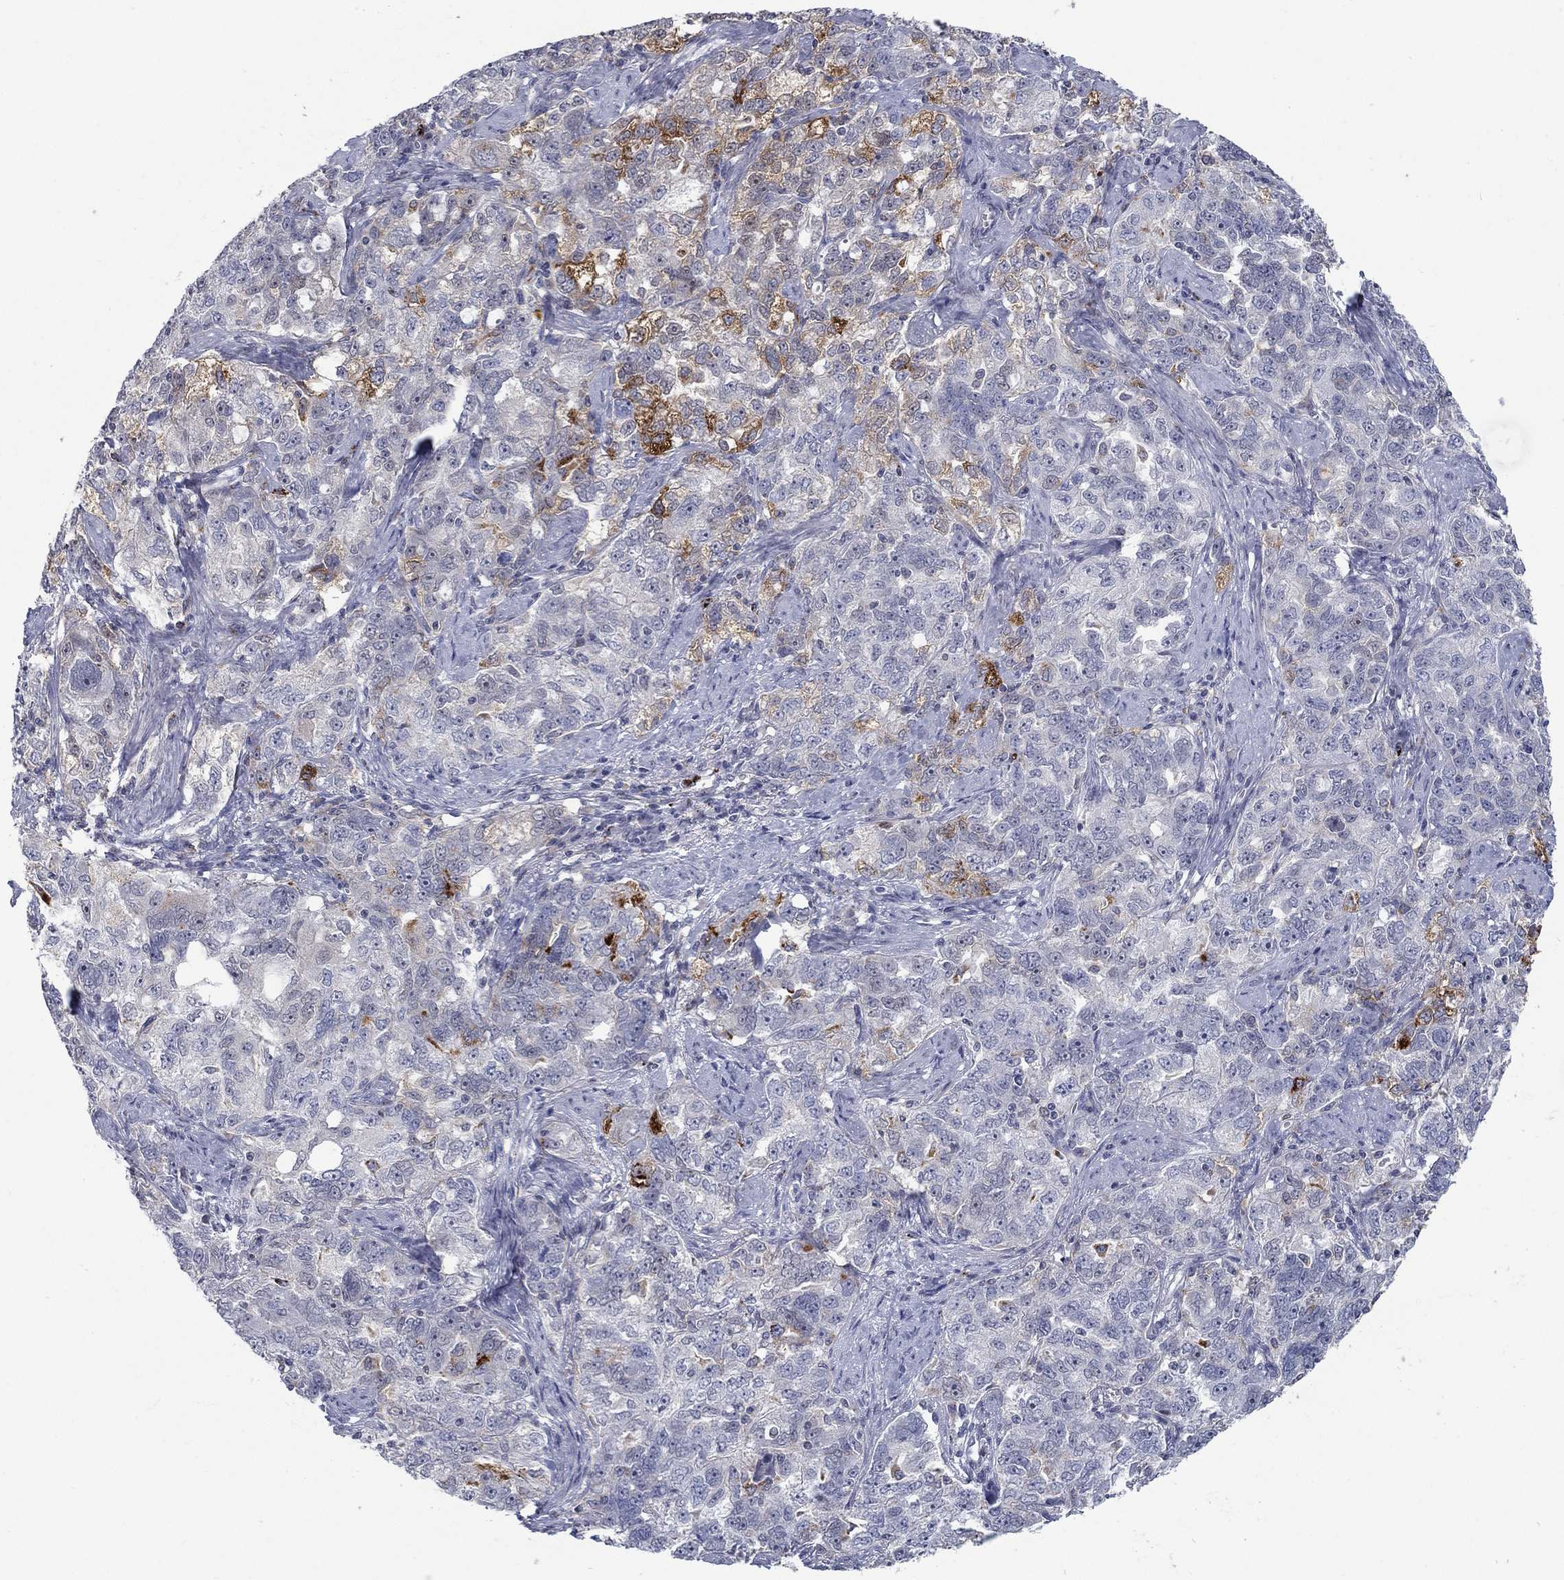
{"staining": {"intensity": "strong", "quantity": "<25%", "location": "cytoplasmic/membranous"}, "tissue": "ovarian cancer", "cell_type": "Tumor cells", "image_type": "cancer", "snomed": [{"axis": "morphology", "description": "Cystadenocarcinoma, serous, NOS"}, {"axis": "topography", "description": "Ovary"}], "caption": "Immunohistochemical staining of human ovarian cancer (serous cystadenocarcinoma) displays strong cytoplasmic/membranous protein positivity in about <25% of tumor cells.", "gene": "MTSS2", "patient": {"sex": "female", "age": 51}}